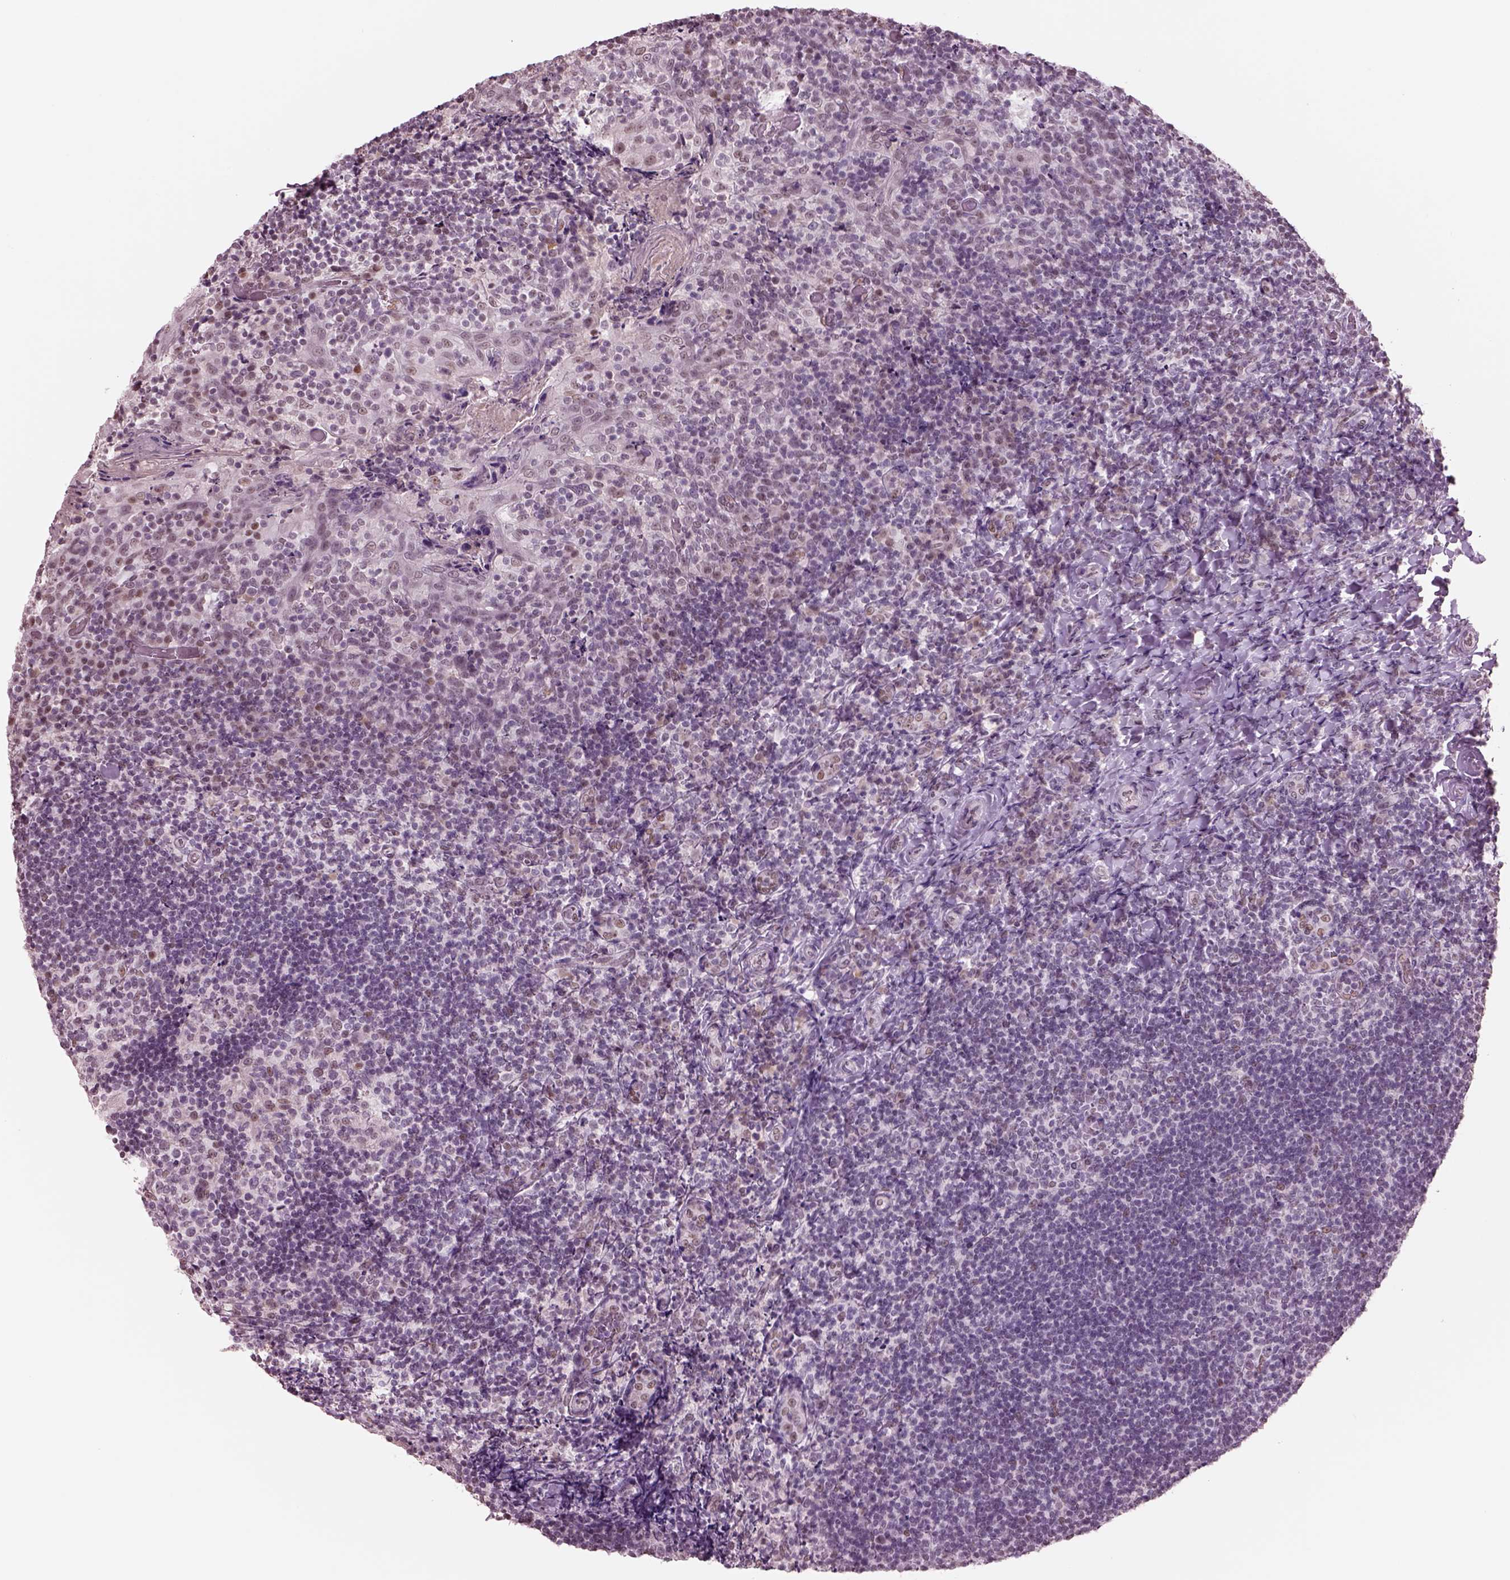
{"staining": {"intensity": "moderate", "quantity": "<25%", "location": "nuclear"}, "tissue": "tonsil", "cell_type": "Germinal center cells", "image_type": "normal", "snomed": [{"axis": "morphology", "description": "Normal tissue, NOS"}, {"axis": "topography", "description": "Tonsil"}], "caption": "The immunohistochemical stain shows moderate nuclear positivity in germinal center cells of normal tonsil.", "gene": "SEPHS1", "patient": {"sex": "female", "age": 10}}